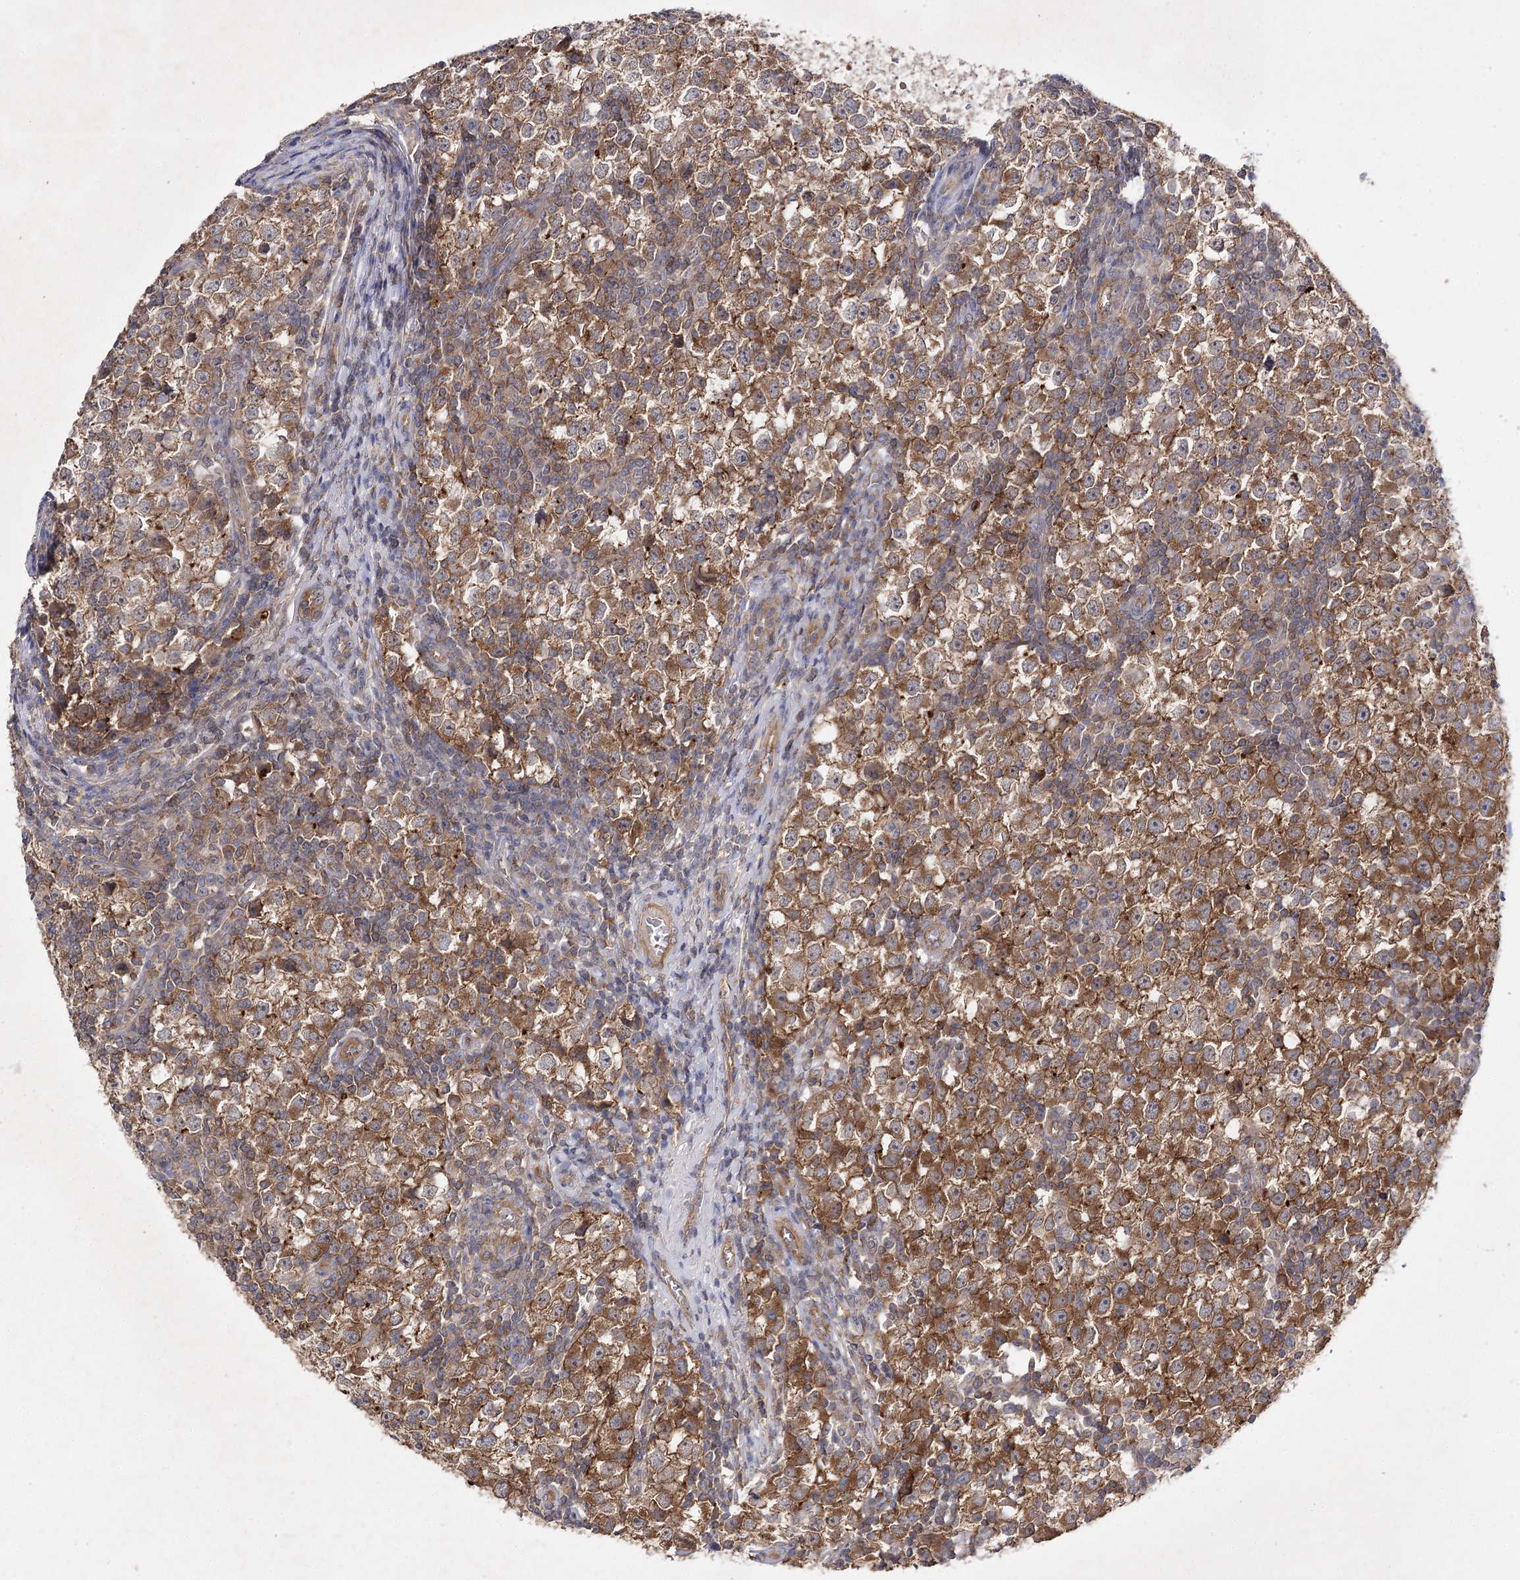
{"staining": {"intensity": "moderate", "quantity": ">75%", "location": "cytoplasmic/membranous"}, "tissue": "testis cancer", "cell_type": "Tumor cells", "image_type": "cancer", "snomed": [{"axis": "morphology", "description": "Seminoma, NOS"}, {"axis": "topography", "description": "Testis"}], "caption": "Protein analysis of testis cancer (seminoma) tissue exhibits moderate cytoplasmic/membranous staining in about >75% of tumor cells.", "gene": "BCR", "patient": {"sex": "male", "age": 65}}